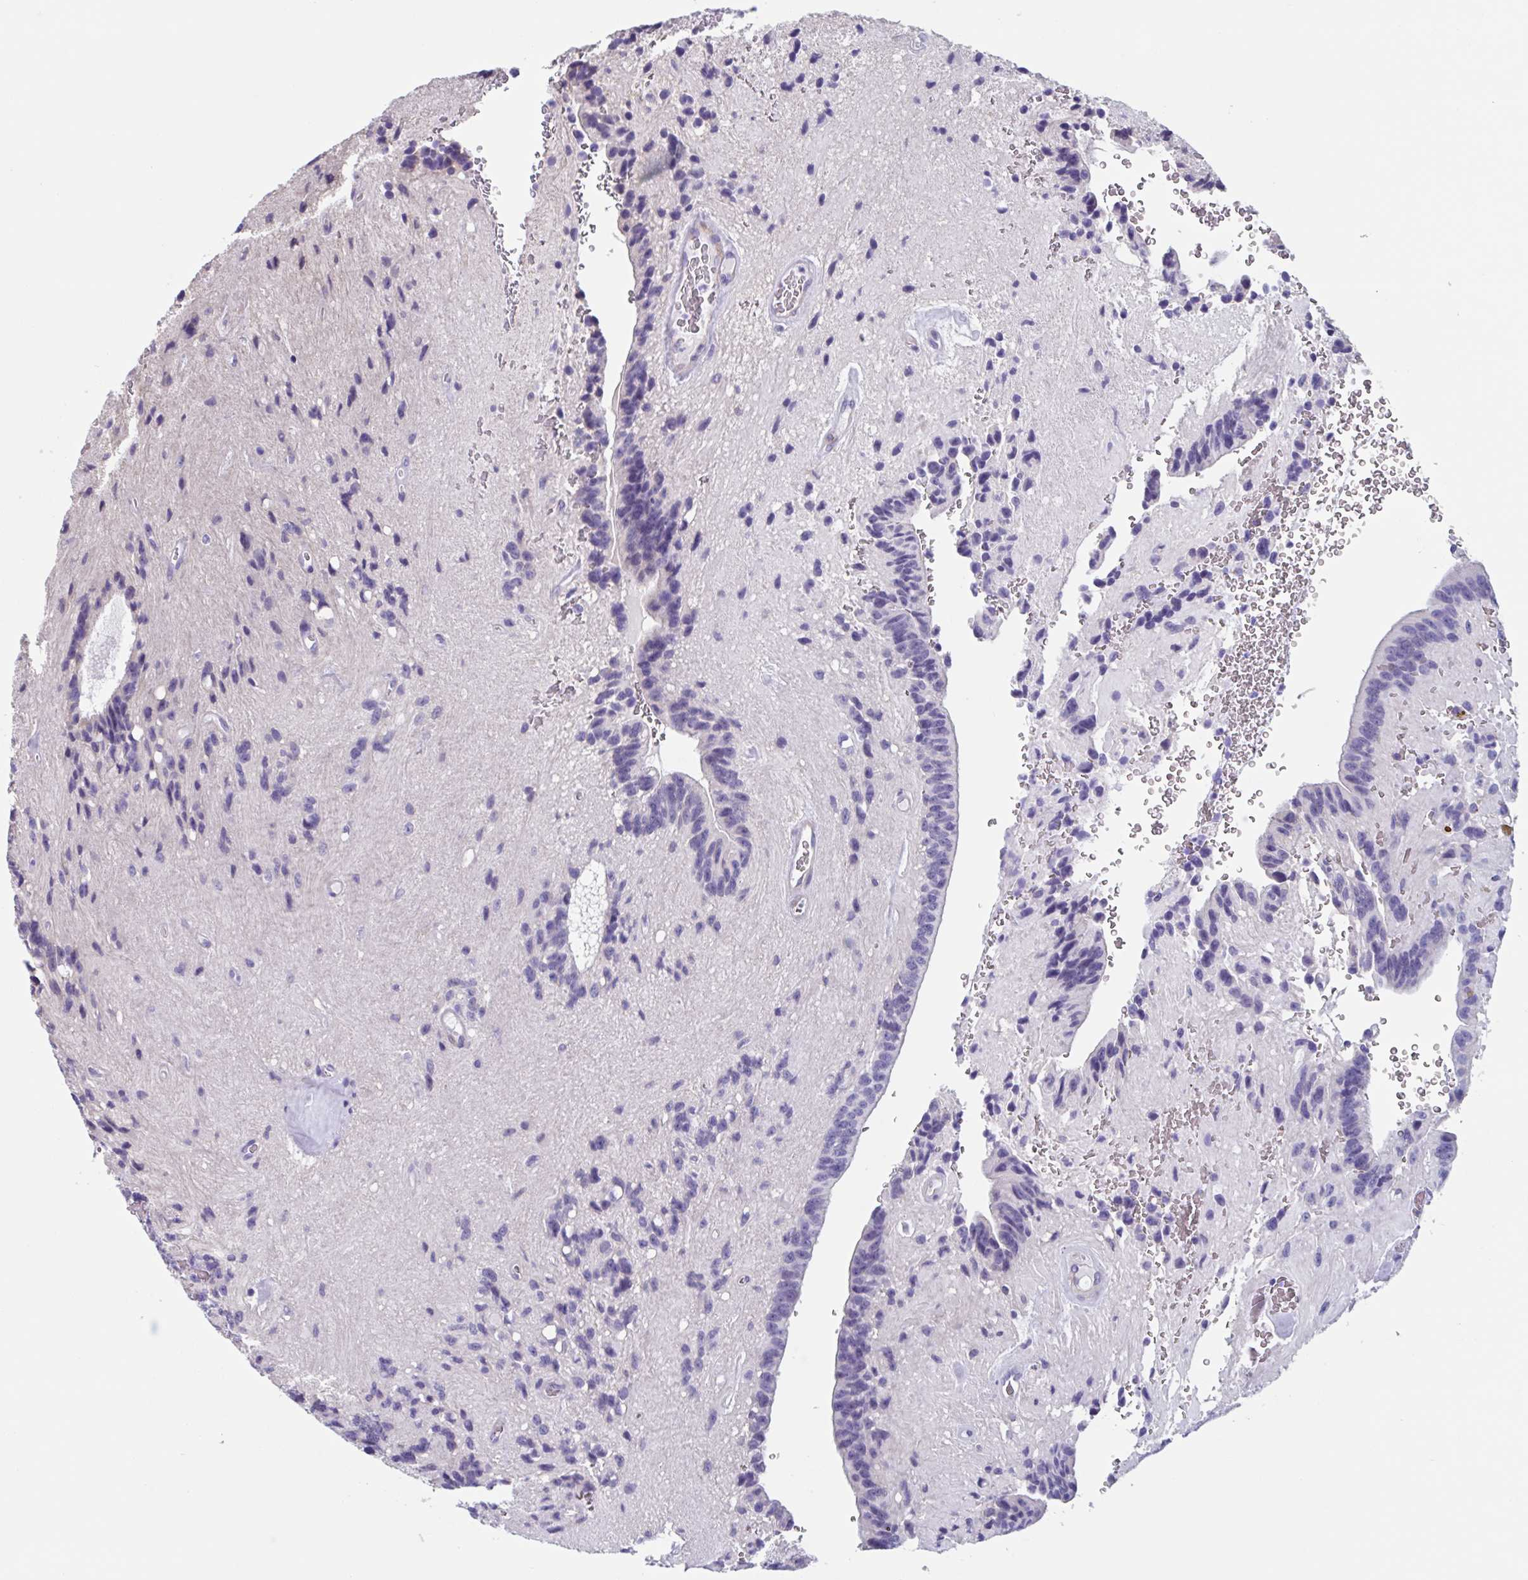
{"staining": {"intensity": "negative", "quantity": "none", "location": "none"}, "tissue": "glioma", "cell_type": "Tumor cells", "image_type": "cancer", "snomed": [{"axis": "morphology", "description": "Glioma, malignant, Low grade"}, {"axis": "topography", "description": "Brain"}], "caption": "Tumor cells show no significant protein positivity in glioma. (DAB (3,3'-diaminobenzidine) IHC visualized using brightfield microscopy, high magnification).", "gene": "LPIN3", "patient": {"sex": "male", "age": 31}}